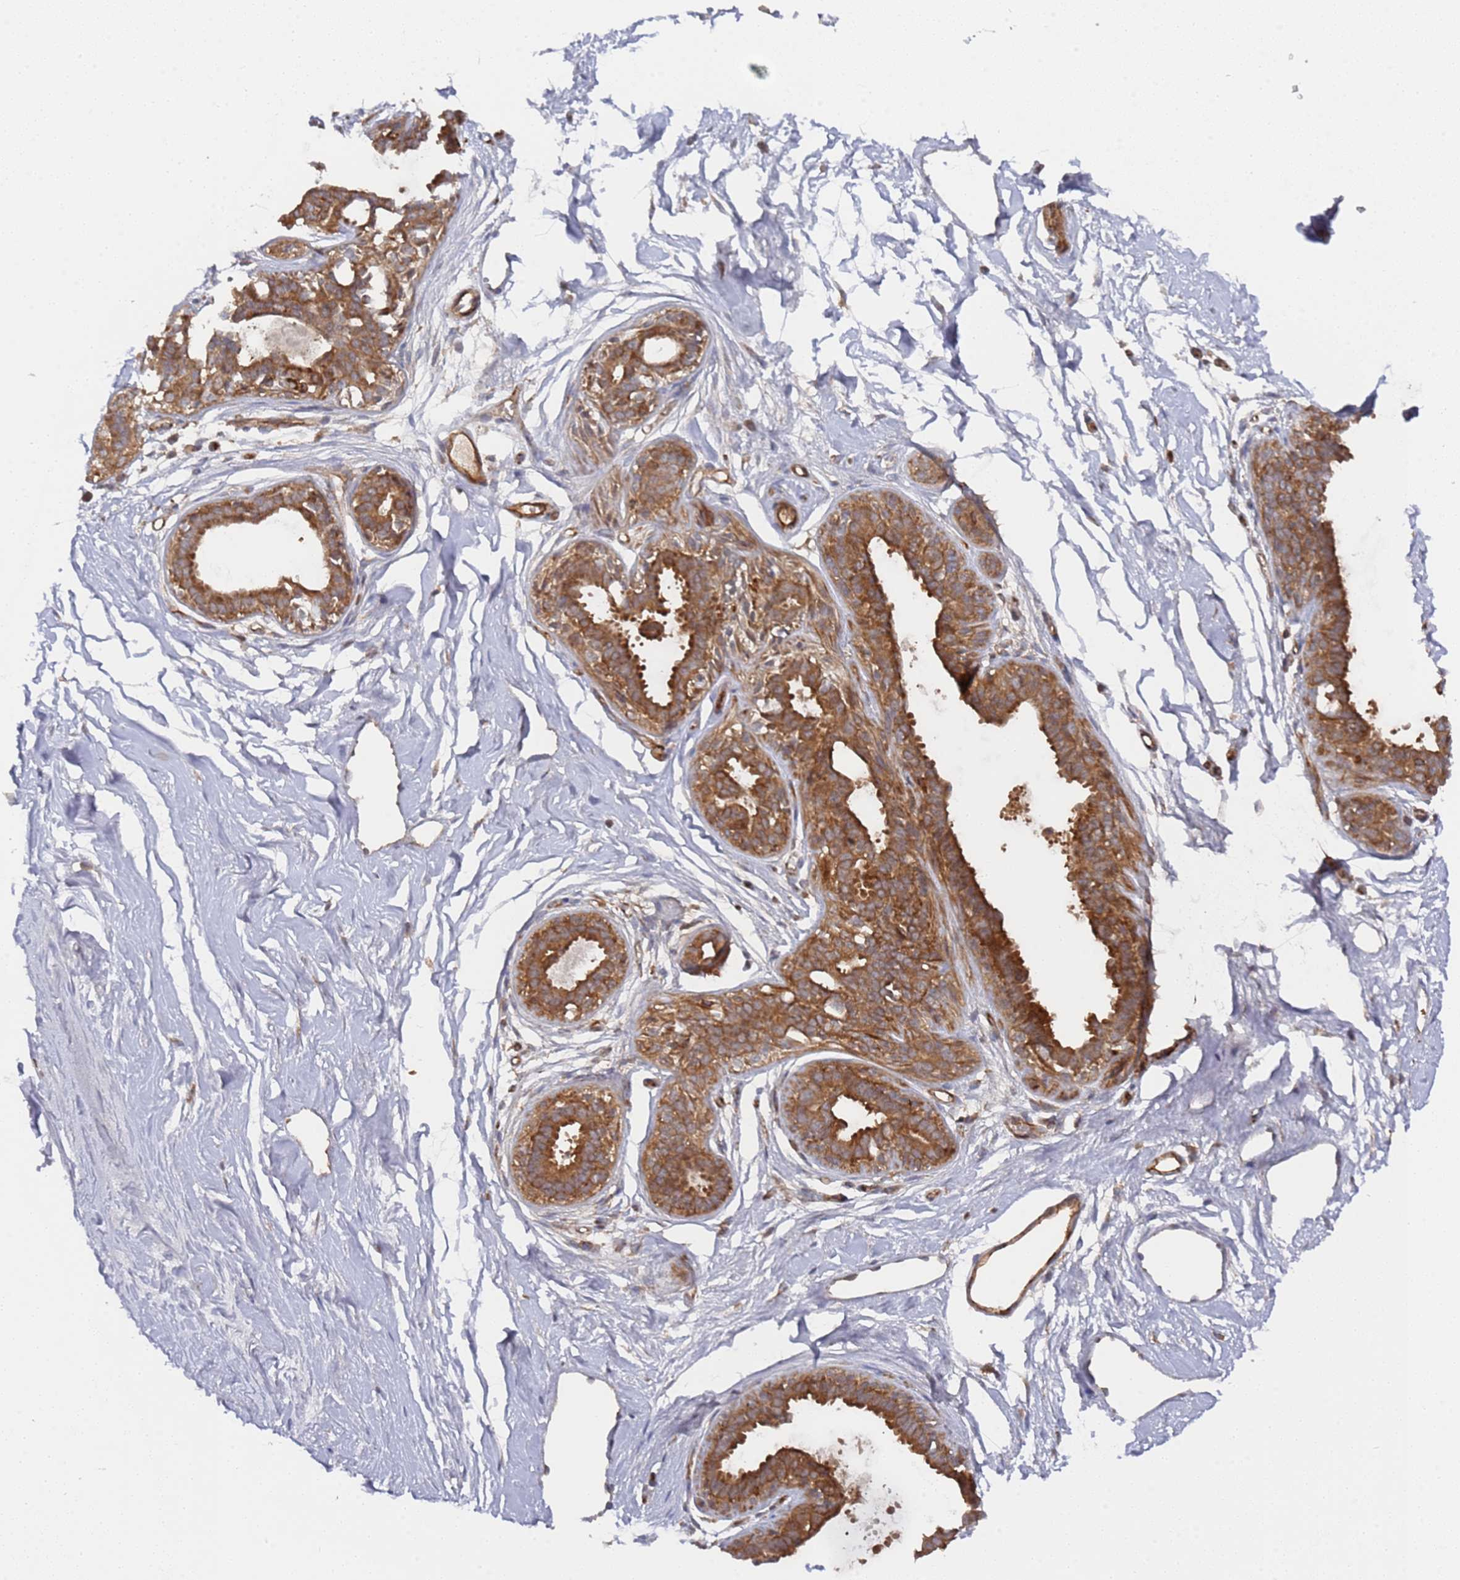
{"staining": {"intensity": "strong", "quantity": ">75%", "location": "cytoplasmic/membranous"}, "tissue": "breast", "cell_type": "Glandular cells", "image_type": "normal", "snomed": [{"axis": "morphology", "description": "Normal tissue, NOS"}, {"axis": "topography", "description": "Breast"}], "caption": "A high amount of strong cytoplasmic/membranous positivity is seen in approximately >75% of glandular cells in benign breast.", "gene": "DDX60", "patient": {"sex": "female", "age": 45}}